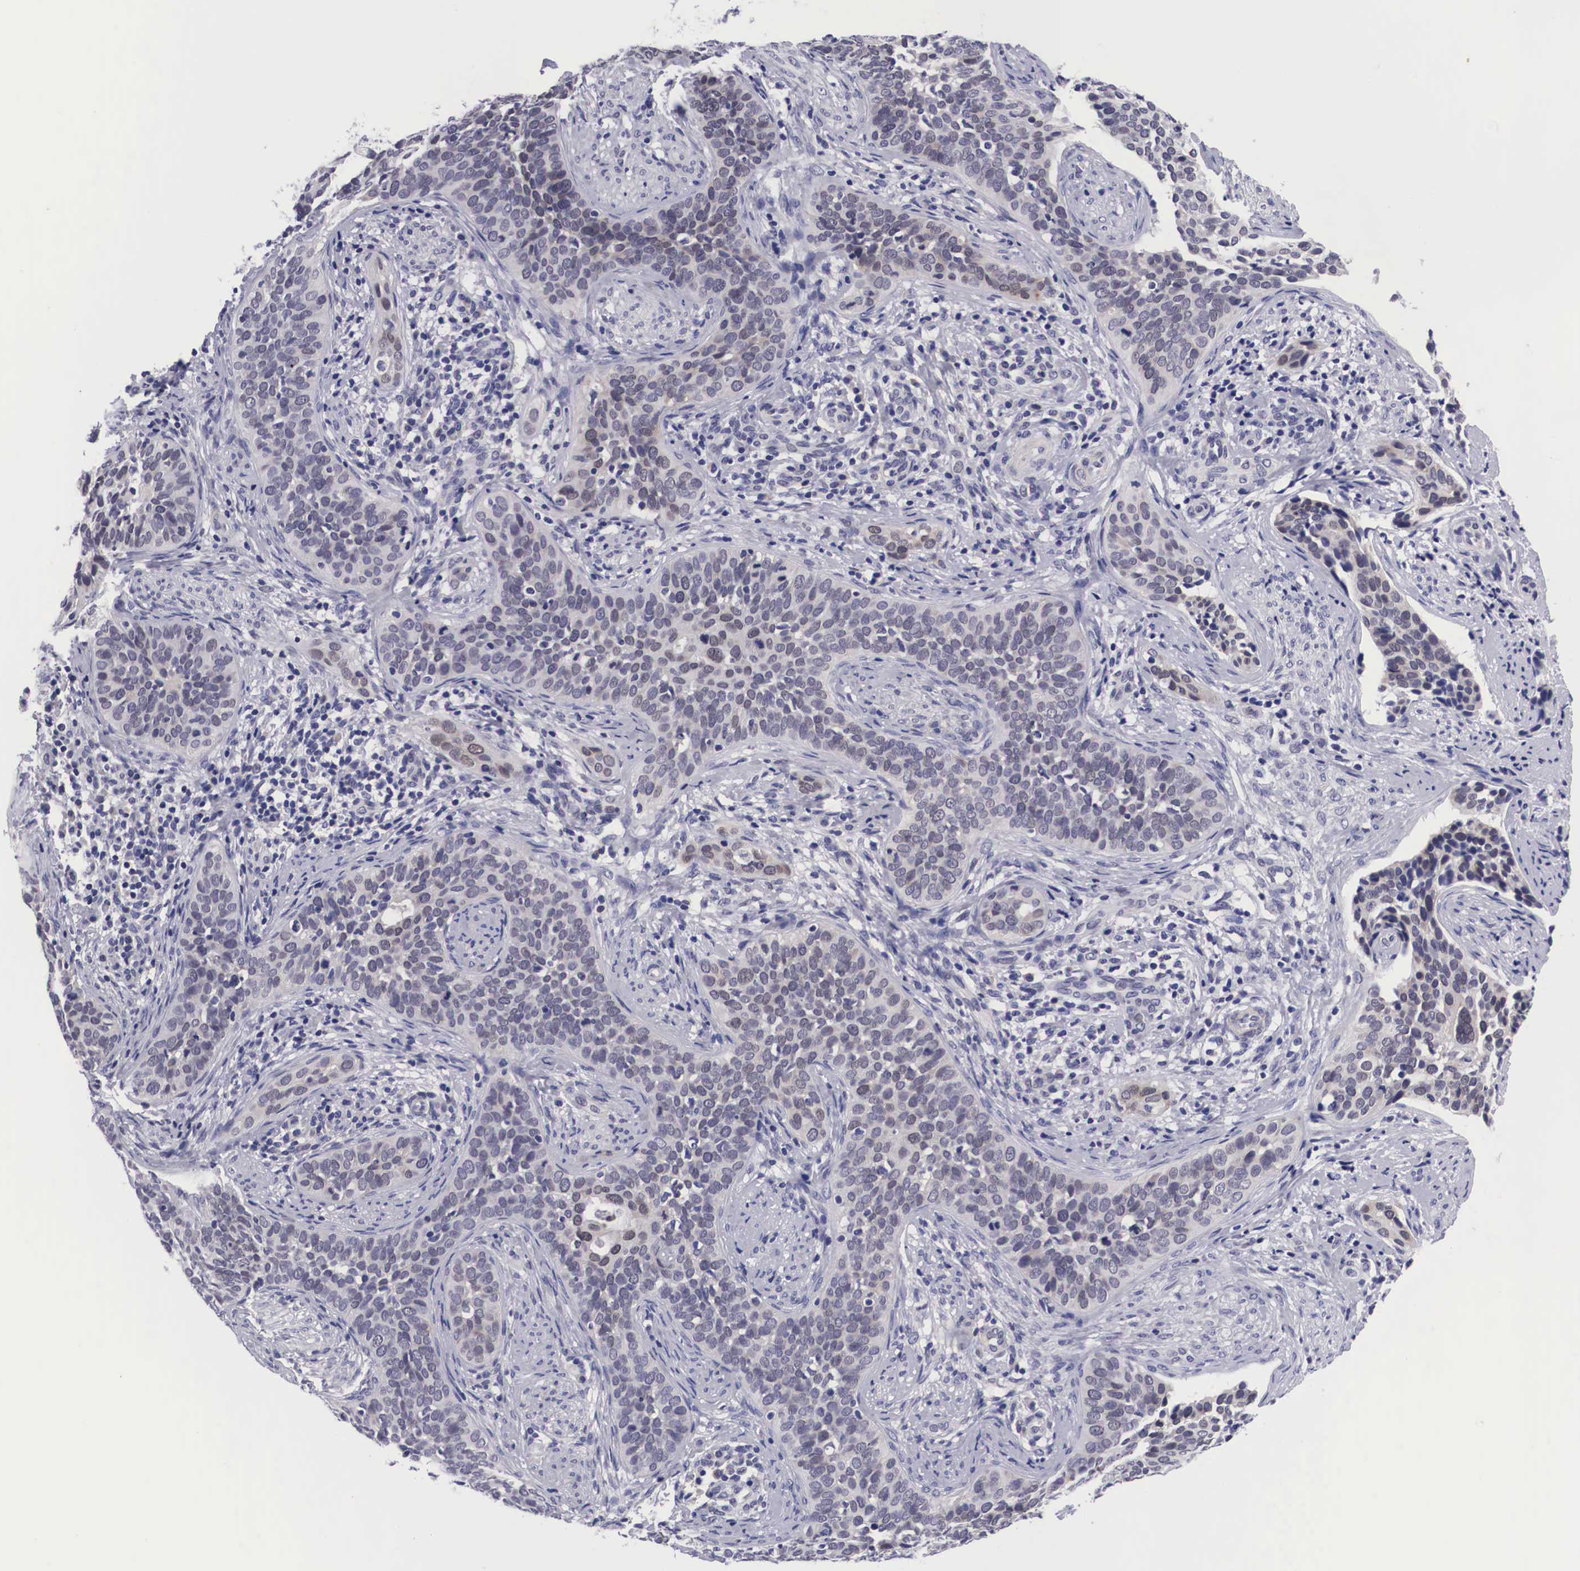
{"staining": {"intensity": "weak", "quantity": "25%-75%", "location": "cytoplasmic/membranous"}, "tissue": "cervical cancer", "cell_type": "Tumor cells", "image_type": "cancer", "snomed": [{"axis": "morphology", "description": "Squamous cell carcinoma, NOS"}, {"axis": "topography", "description": "Cervix"}], "caption": "Approximately 25%-75% of tumor cells in cervical cancer display weak cytoplasmic/membranous protein expression as visualized by brown immunohistochemical staining.", "gene": "SOX11", "patient": {"sex": "female", "age": 31}}